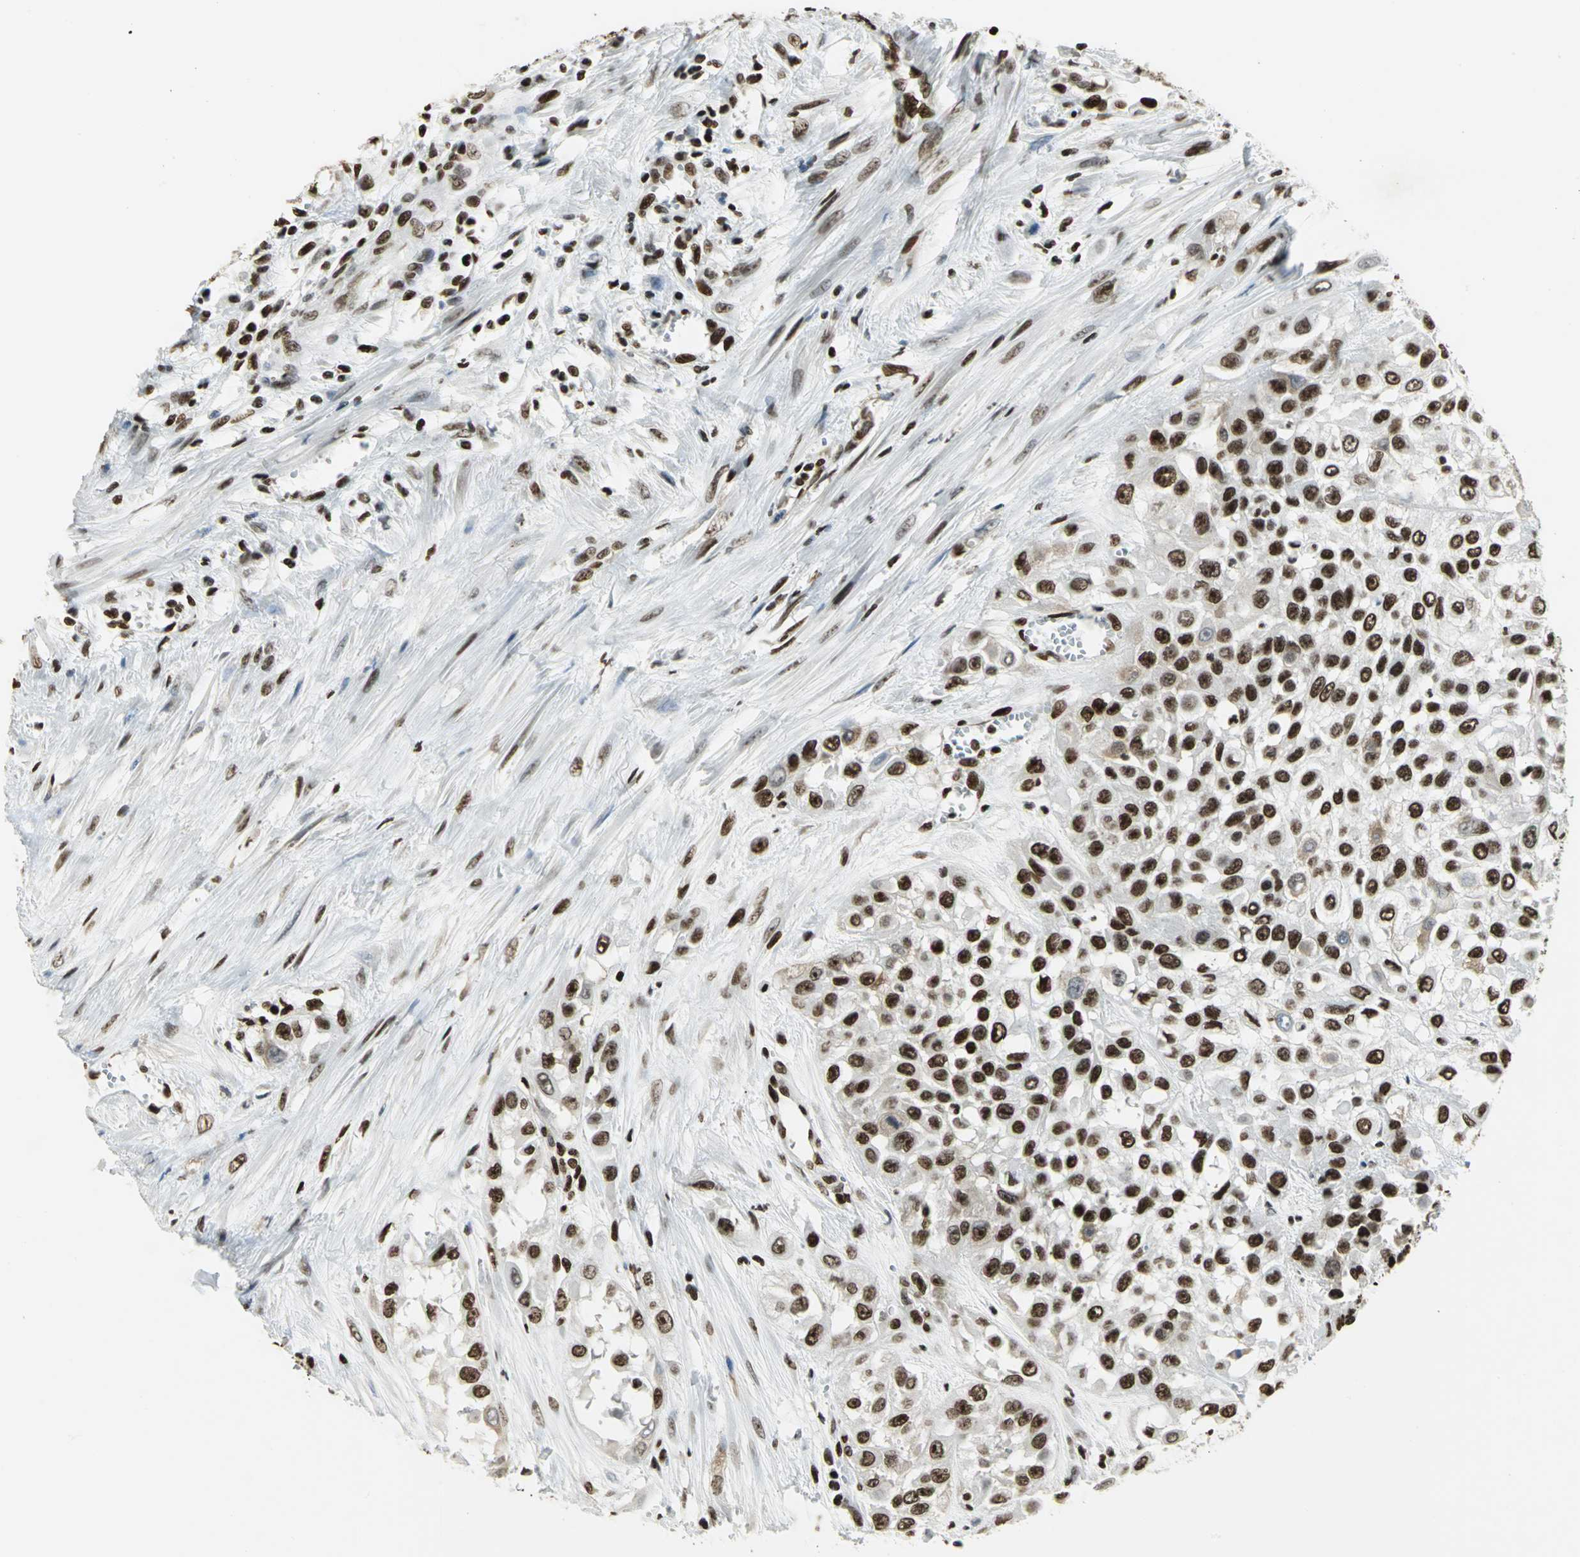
{"staining": {"intensity": "strong", "quantity": ">75%", "location": "nuclear"}, "tissue": "urothelial cancer", "cell_type": "Tumor cells", "image_type": "cancer", "snomed": [{"axis": "morphology", "description": "Urothelial carcinoma, High grade"}, {"axis": "topography", "description": "Urinary bladder"}], "caption": "Immunohistochemistry (IHC) micrograph of neoplastic tissue: urothelial carcinoma (high-grade) stained using immunohistochemistry (IHC) demonstrates high levels of strong protein expression localized specifically in the nuclear of tumor cells, appearing as a nuclear brown color.", "gene": "HMGB1", "patient": {"sex": "male", "age": 57}}